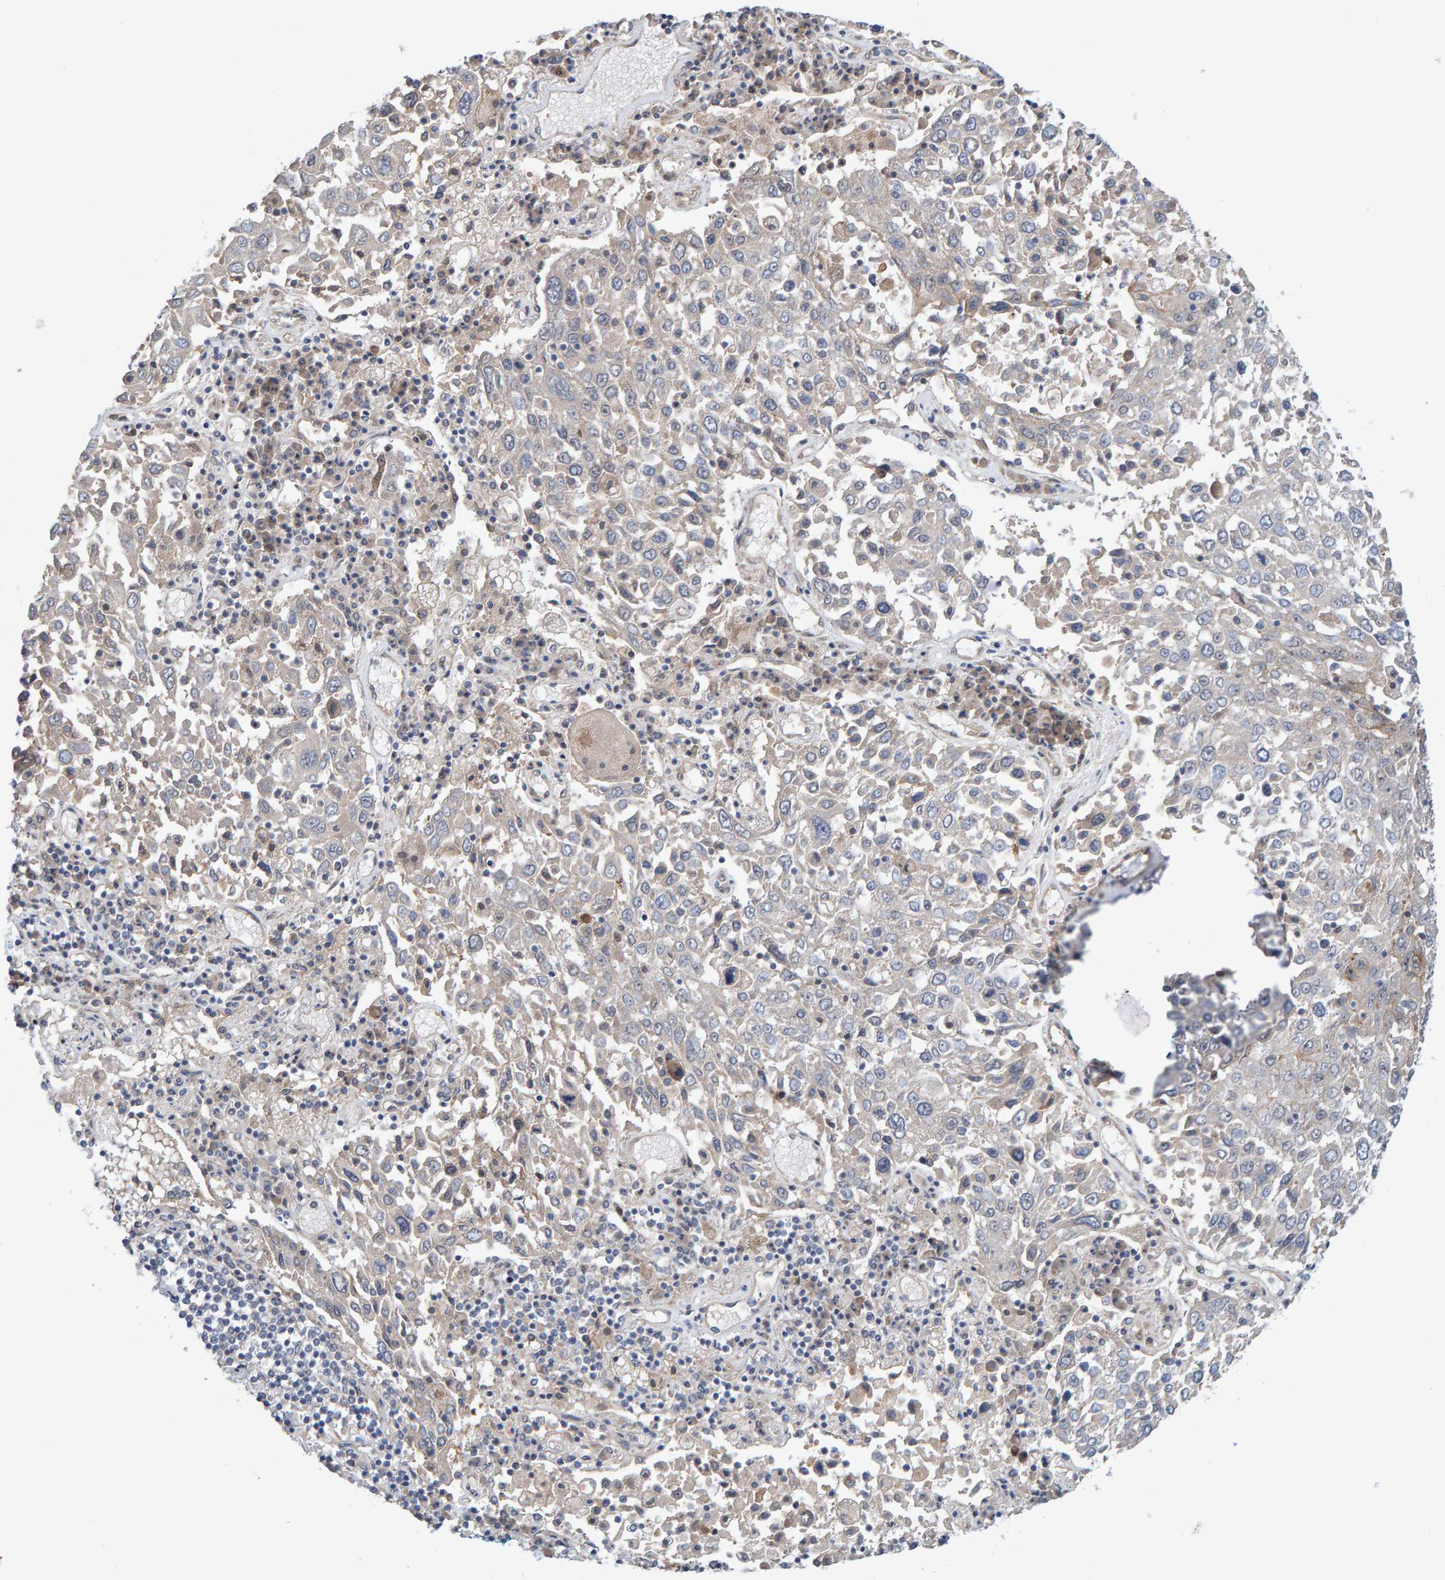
{"staining": {"intensity": "weak", "quantity": "<25%", "location": "cytoplasmic/membranous"}, "tissue": "lung cancer", "cell_type": "Tumor cells", "image_type": "cancer", "snomed": [{"axis": "morphology", "description": "Squamous cell carcinoma, NOS"}, {"axis": "topography", "description": "Lung"}], "caption": "Immunohistochemical staining of human squamous cell carcinoma (lung) reveals no significant staining in tumor cells. The staining is performed using DAB (3,3'-diaminobenzidine) brown chromogen with nuclei counter-stained in using hematoxylin.", "gene": "LRSAM1", "patient": {"sex": "male", "age": 65}}